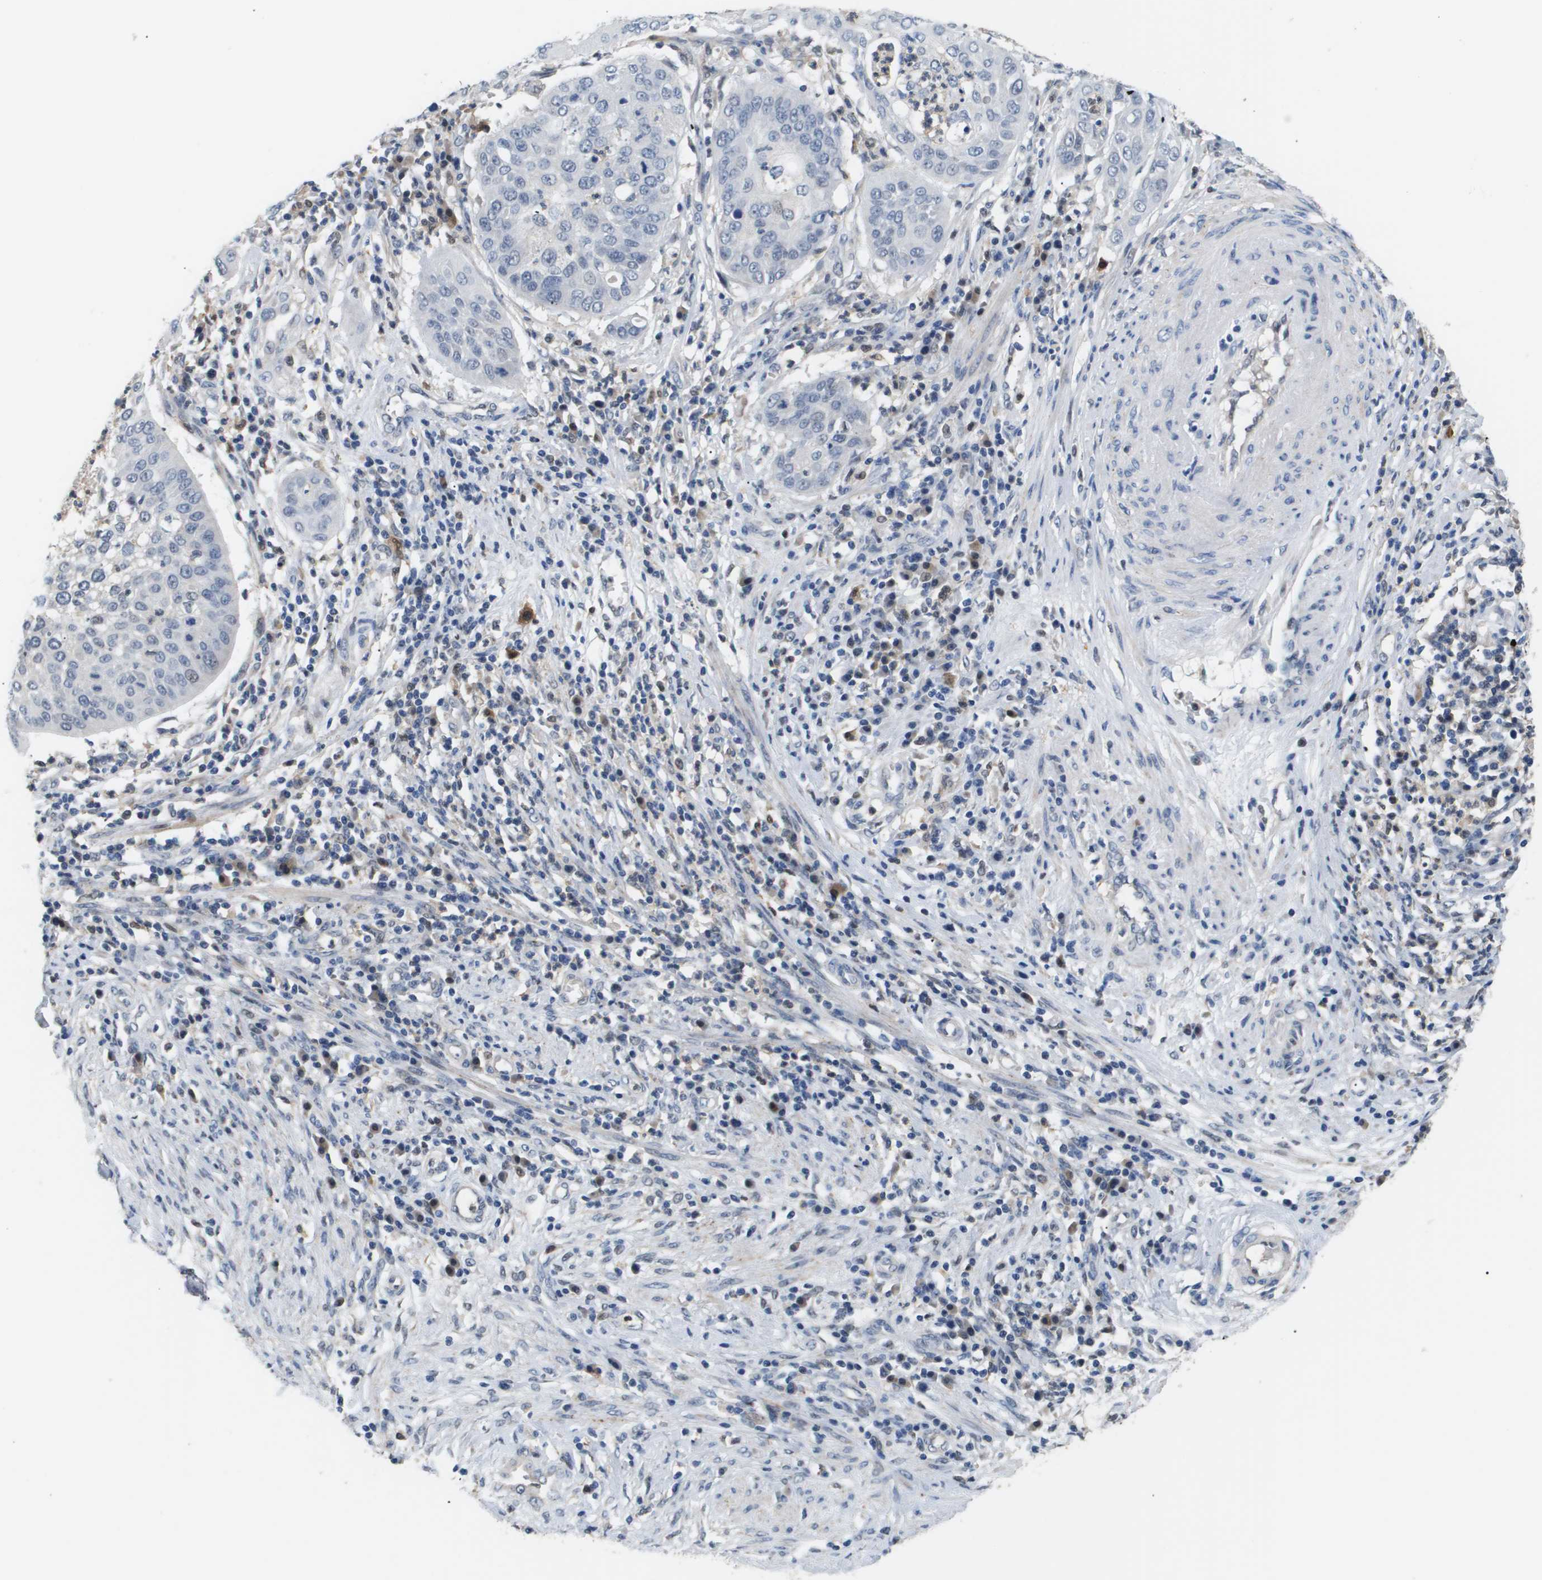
{"staining": {"intensity": "weak", "quantity": "<25%", "location": "nuclear"}, "tissue": "cervical cancer", "cell_type": "Tumor cells", "image_type": "cancer", "snomed": [{"axis": "morphology", "description": "Normal tissue, NOS"}, {"axis": "morphology", "description": "Squamous cell carcinoma, NOS"}, {"axis": "topography", "description": "Cervix"}], "caption": "IHC of human cervical cancer (squamous cell carcinoma) shows no staining in tumor cells. (Brightfield microscopy of DAB IHC at high magnification).", "gene": "AKR1A1", "patient": {"sex": "female", "age": 39}}